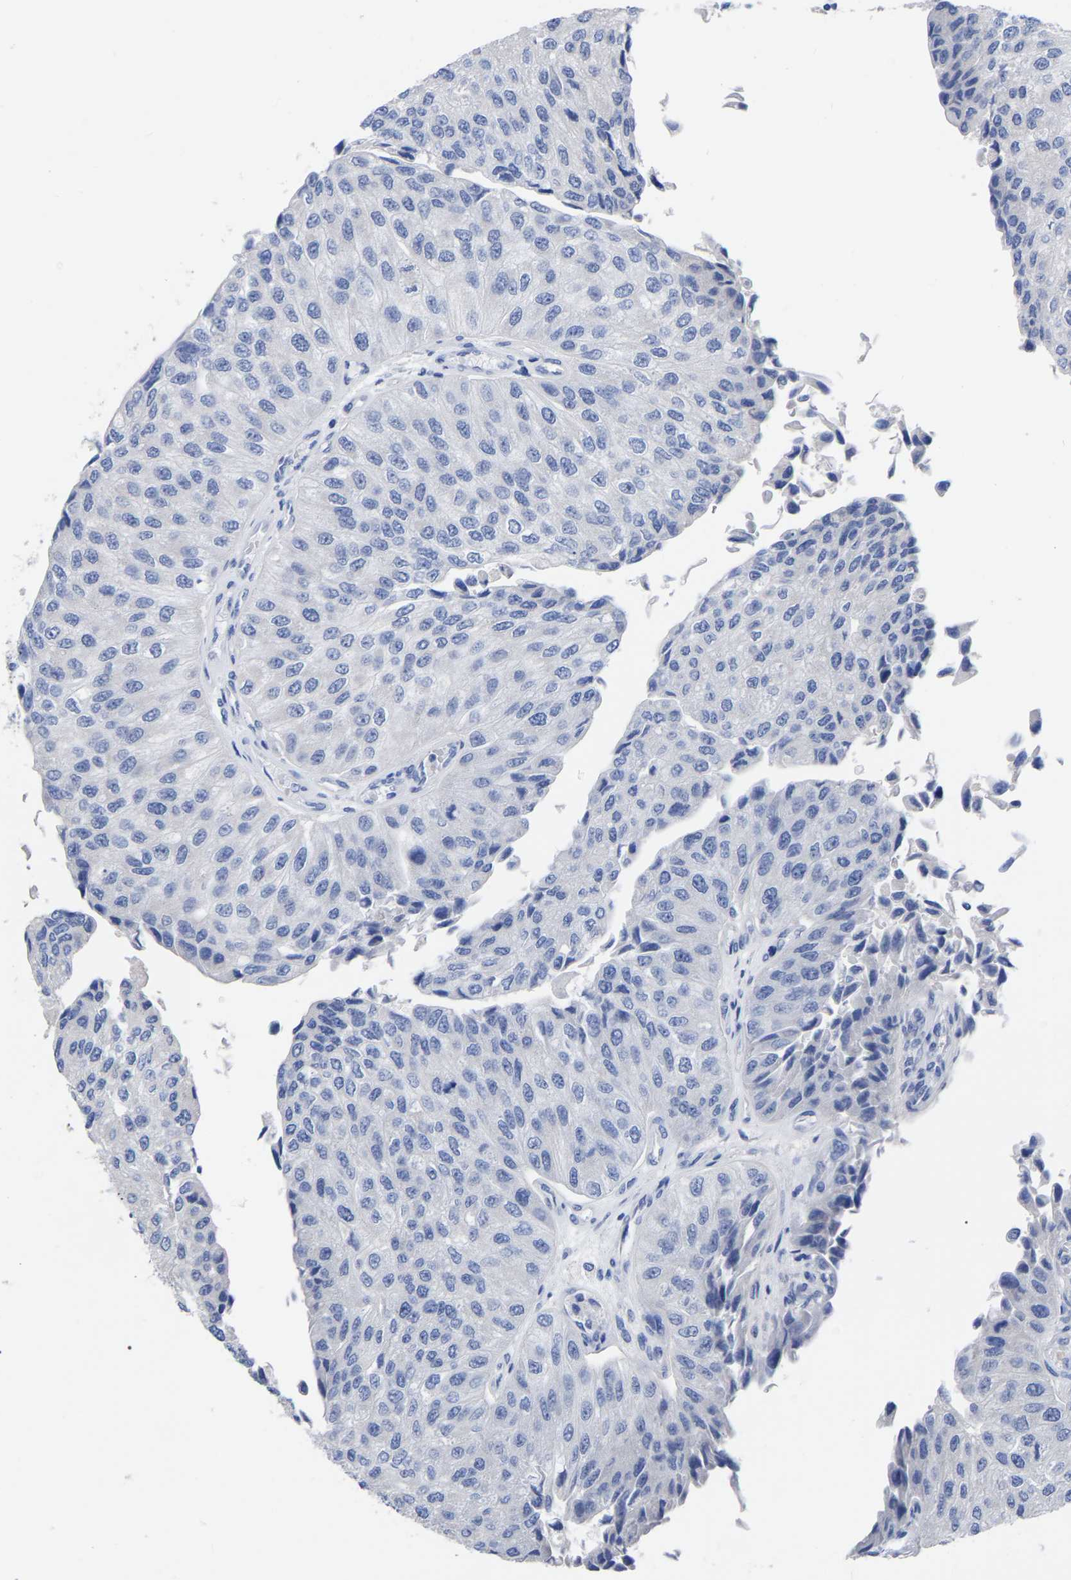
{"staining": {"intensity": "negative", "quantity": "none", "location": "none"}, "tissue": "urothelial cancer", "cell_type": "Tumor cells", "image_type": "cancer", "snomed": [{"axis": "morphology", "description": "Urothelial carcinoma, High grade"}, {"axis": "topography", "description": "Kidney"}, {"axis": "topography", "description": "Urinary bladder"}], "caption": "A photomicrograph of human urothelial cancer is negative for staining in tumor cells. (Immunohistochemistry, brightfield microscopy, high magnification).", "gene": "ANXA13", "patient": {"sex": "male", "age": 77}}